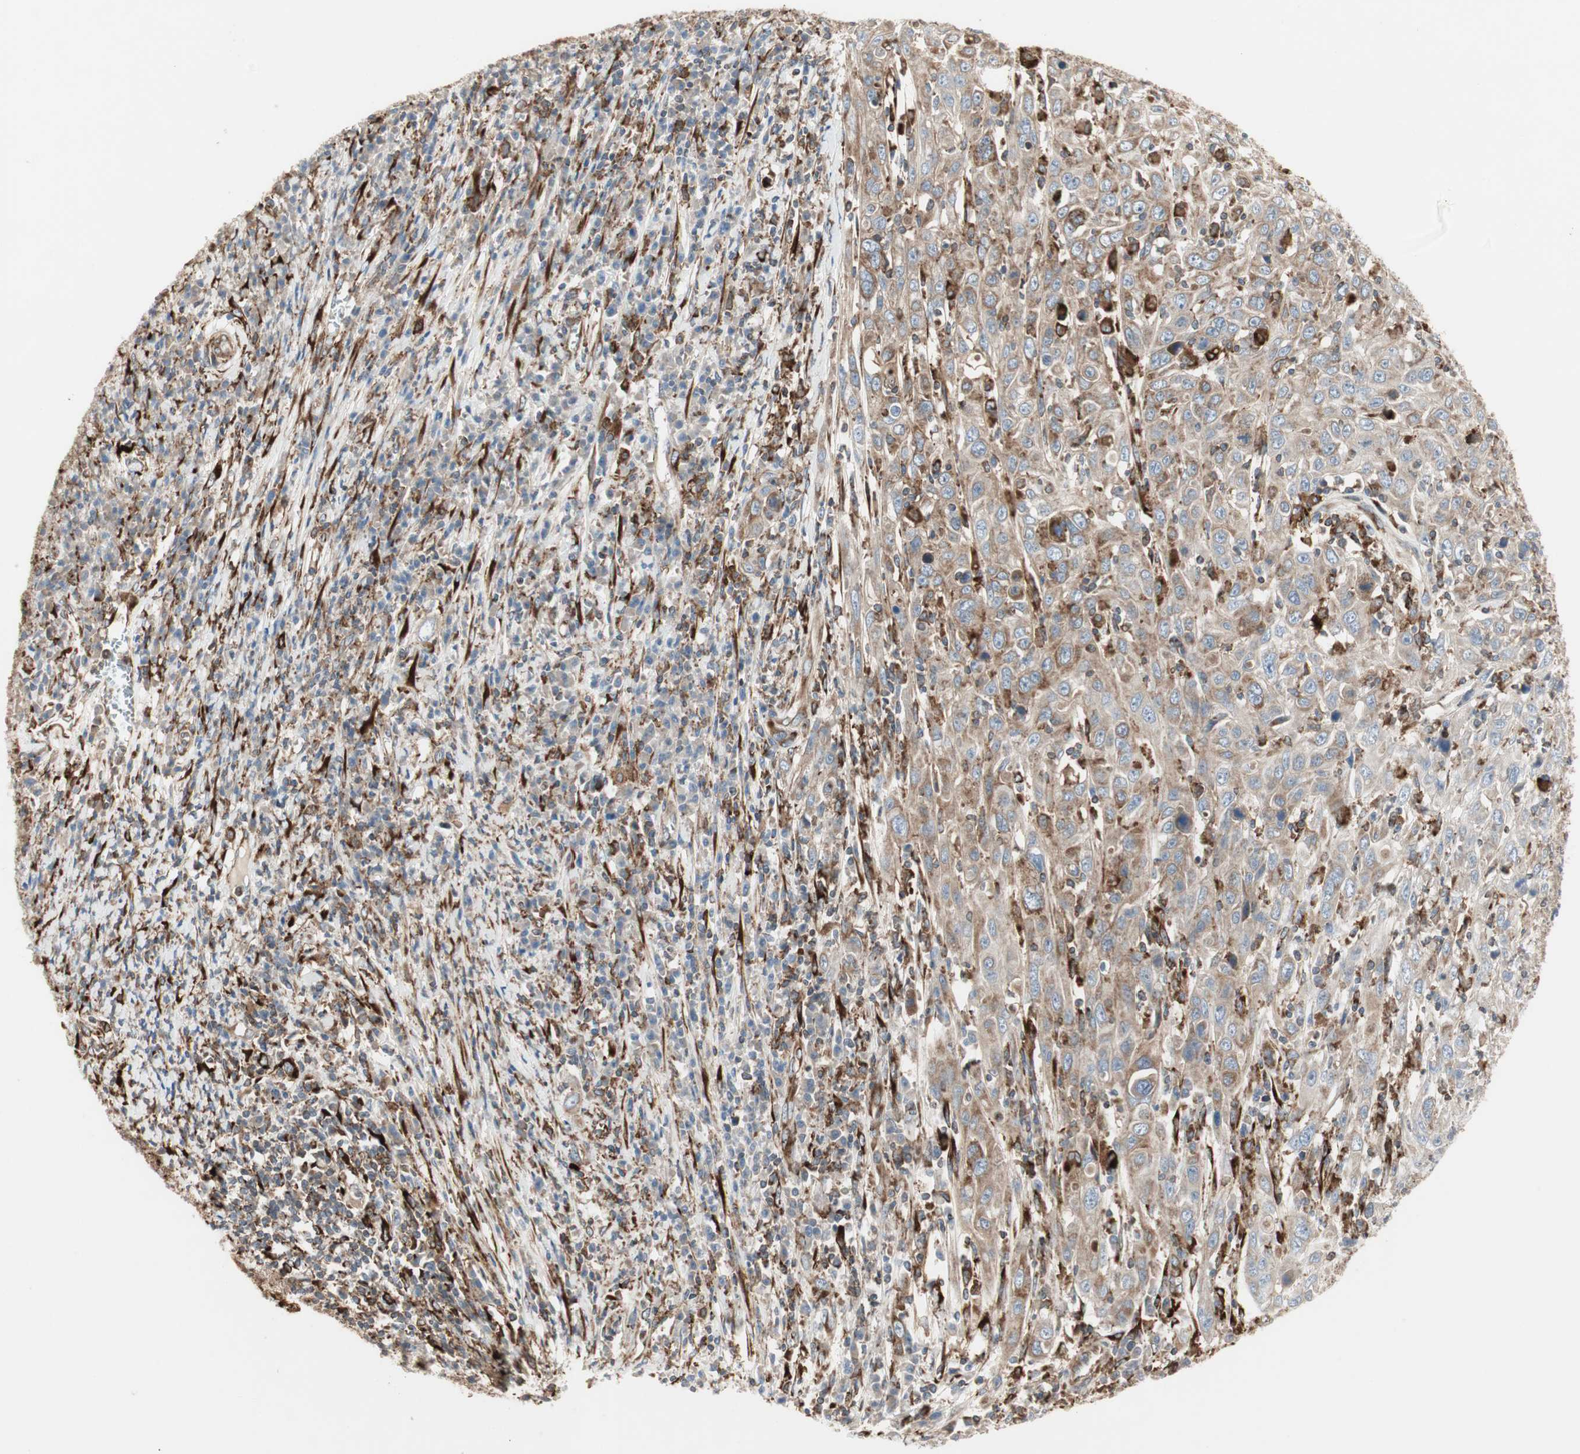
{"staining": {"intensity": "moderate", "quantity": ">75%", "location": "cytoplasmic/membranous"}, "tissue": "cervical cancer", "cell_type": "Tumor cells", "image_type": "cancer", "snomed": [{"axis": "morphology", "description": "Squamous cell carcinoma, NOS"}, {"axis": "topography", "description": "Cervix"}], "caption": "Human cervical cancer stained with a protein marker reveals moderate staining in tumor cells.", "gene": "H6PD", "patient": {"sex": "female", "age": 46}}